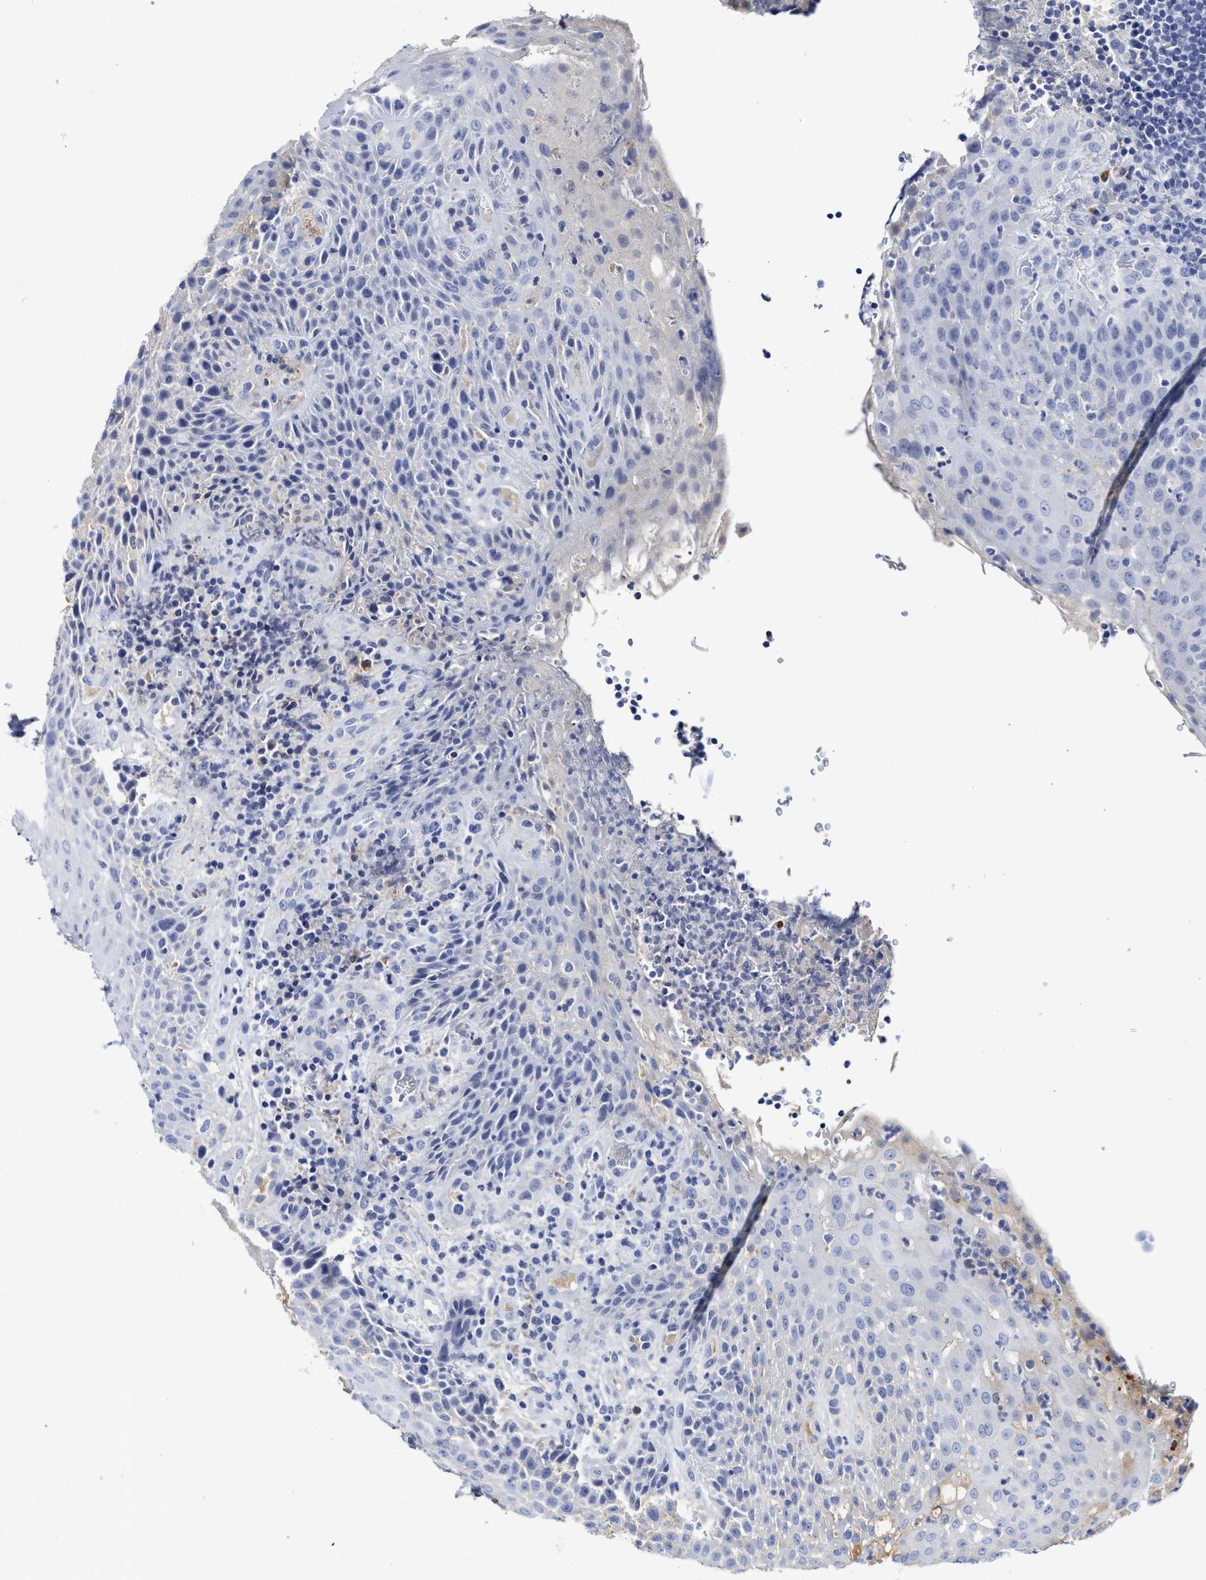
{"staining": {"intensity": "negative", "quantity": "none", "location": "none"}, "tissue": "lymphoma", "cell_type": "Tumor cells", "image_type": "cancer", "snomed": [{"axis": "morphology", "description": "Malignant lymphoma, non-Hodgkin's type, High grade"}, {"axis": "topography", "description": "Tonsil"}], "caption": "High power microscopy photomicrograph of an immunohistochemistry (IHC) photomicrograph of malignant lymphoma, non-Hodgkin's type (high-grade), revealing no significant expression in tumor cells.", "gene": "C2", "patient": {"sex": "female", "age": 36}}